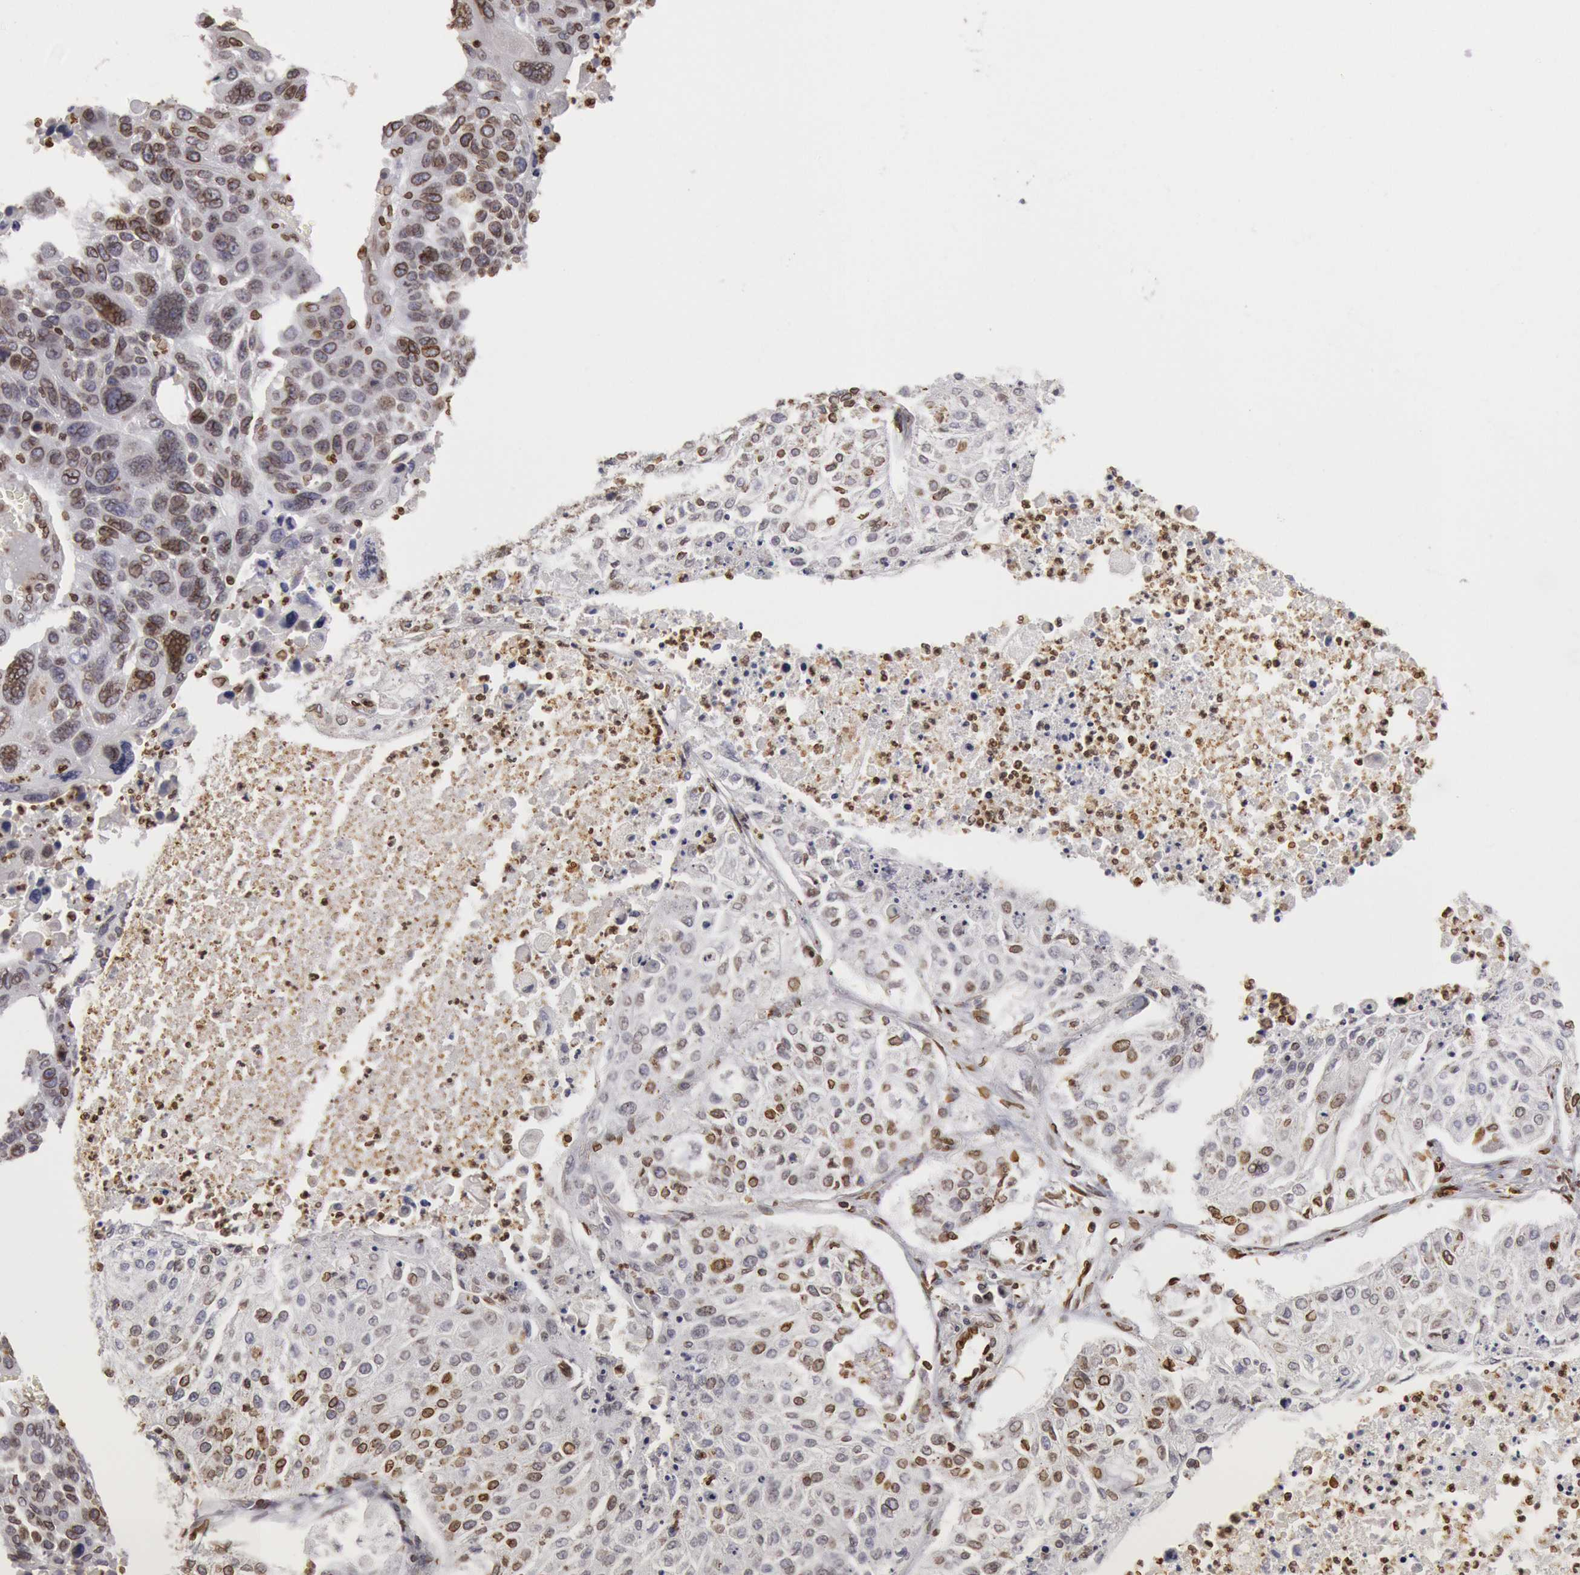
{"staining": {"intensity": "moderate", "quantity": "<25%", "location": "cytoplasmic/membranous,nuclear"}, "tissue": "lung cancer", "cell_type": "Tumor cells", "image_type": "cancer", "snomed": [{"axis": "morphology", "description": "Squamous cell carcinoma, NOS"}, {"axis": "topography", "description": "Lung"}], "caption": "This image reveals immunohistochemistry staining of lung squamous cell carcinoma, with low moderate cytoplasmic/membranous and nuclear expression in about <25% of tumor cells.", "gene": "SUN2", "patient": {"sex": "male", "age": 75}}